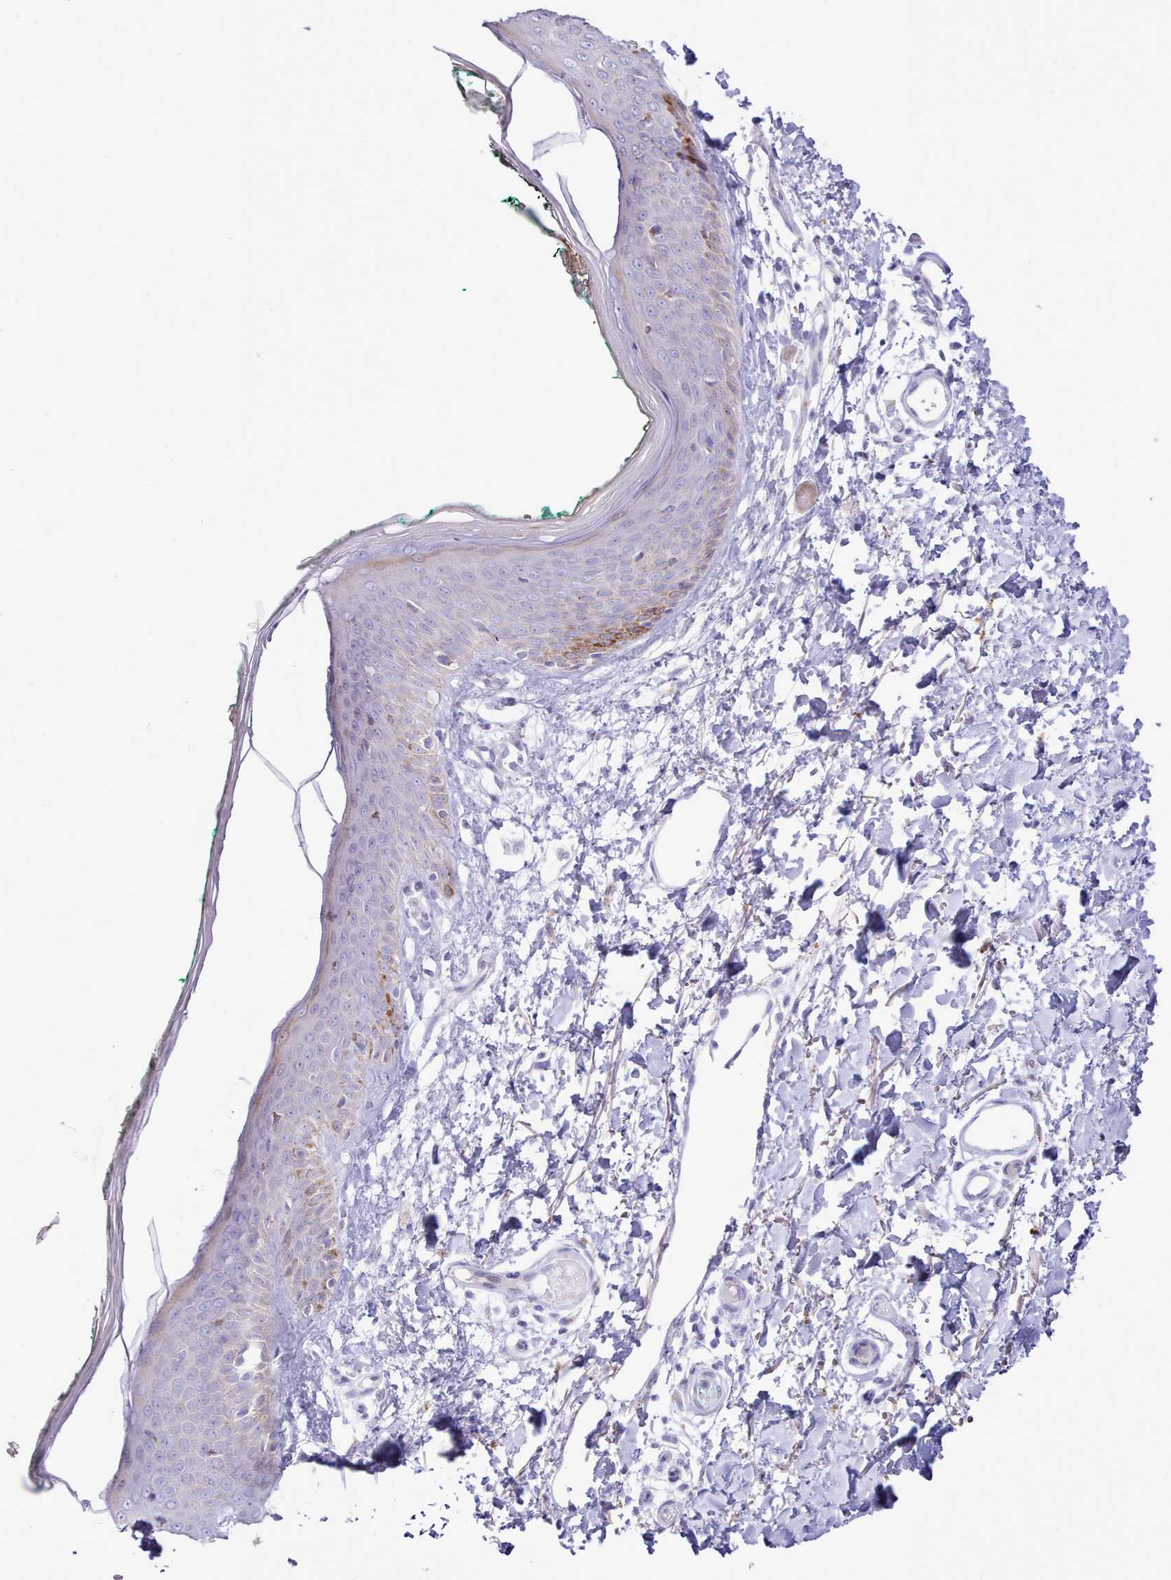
{"staining": {"intensity": "negative", "quantity": "none", "location": "none"}, "tissue": "skin", "cell_type": "Fibroblasts", "image_type": "normal", "snomed": [{"axis": "morphology", "description": "Normal tissue, NOS"}, {"axis": "morphology", "description": "Malignant melanoma, NOS"}, {"axis": "topography", "description": "Skin"}], "caption": "Immunohistochemical staining of benign human skin exhibits no significant positivity in fibroblasts.", "gene": "SRD5A1", "patient": {"sex": "male", "age": 62}}